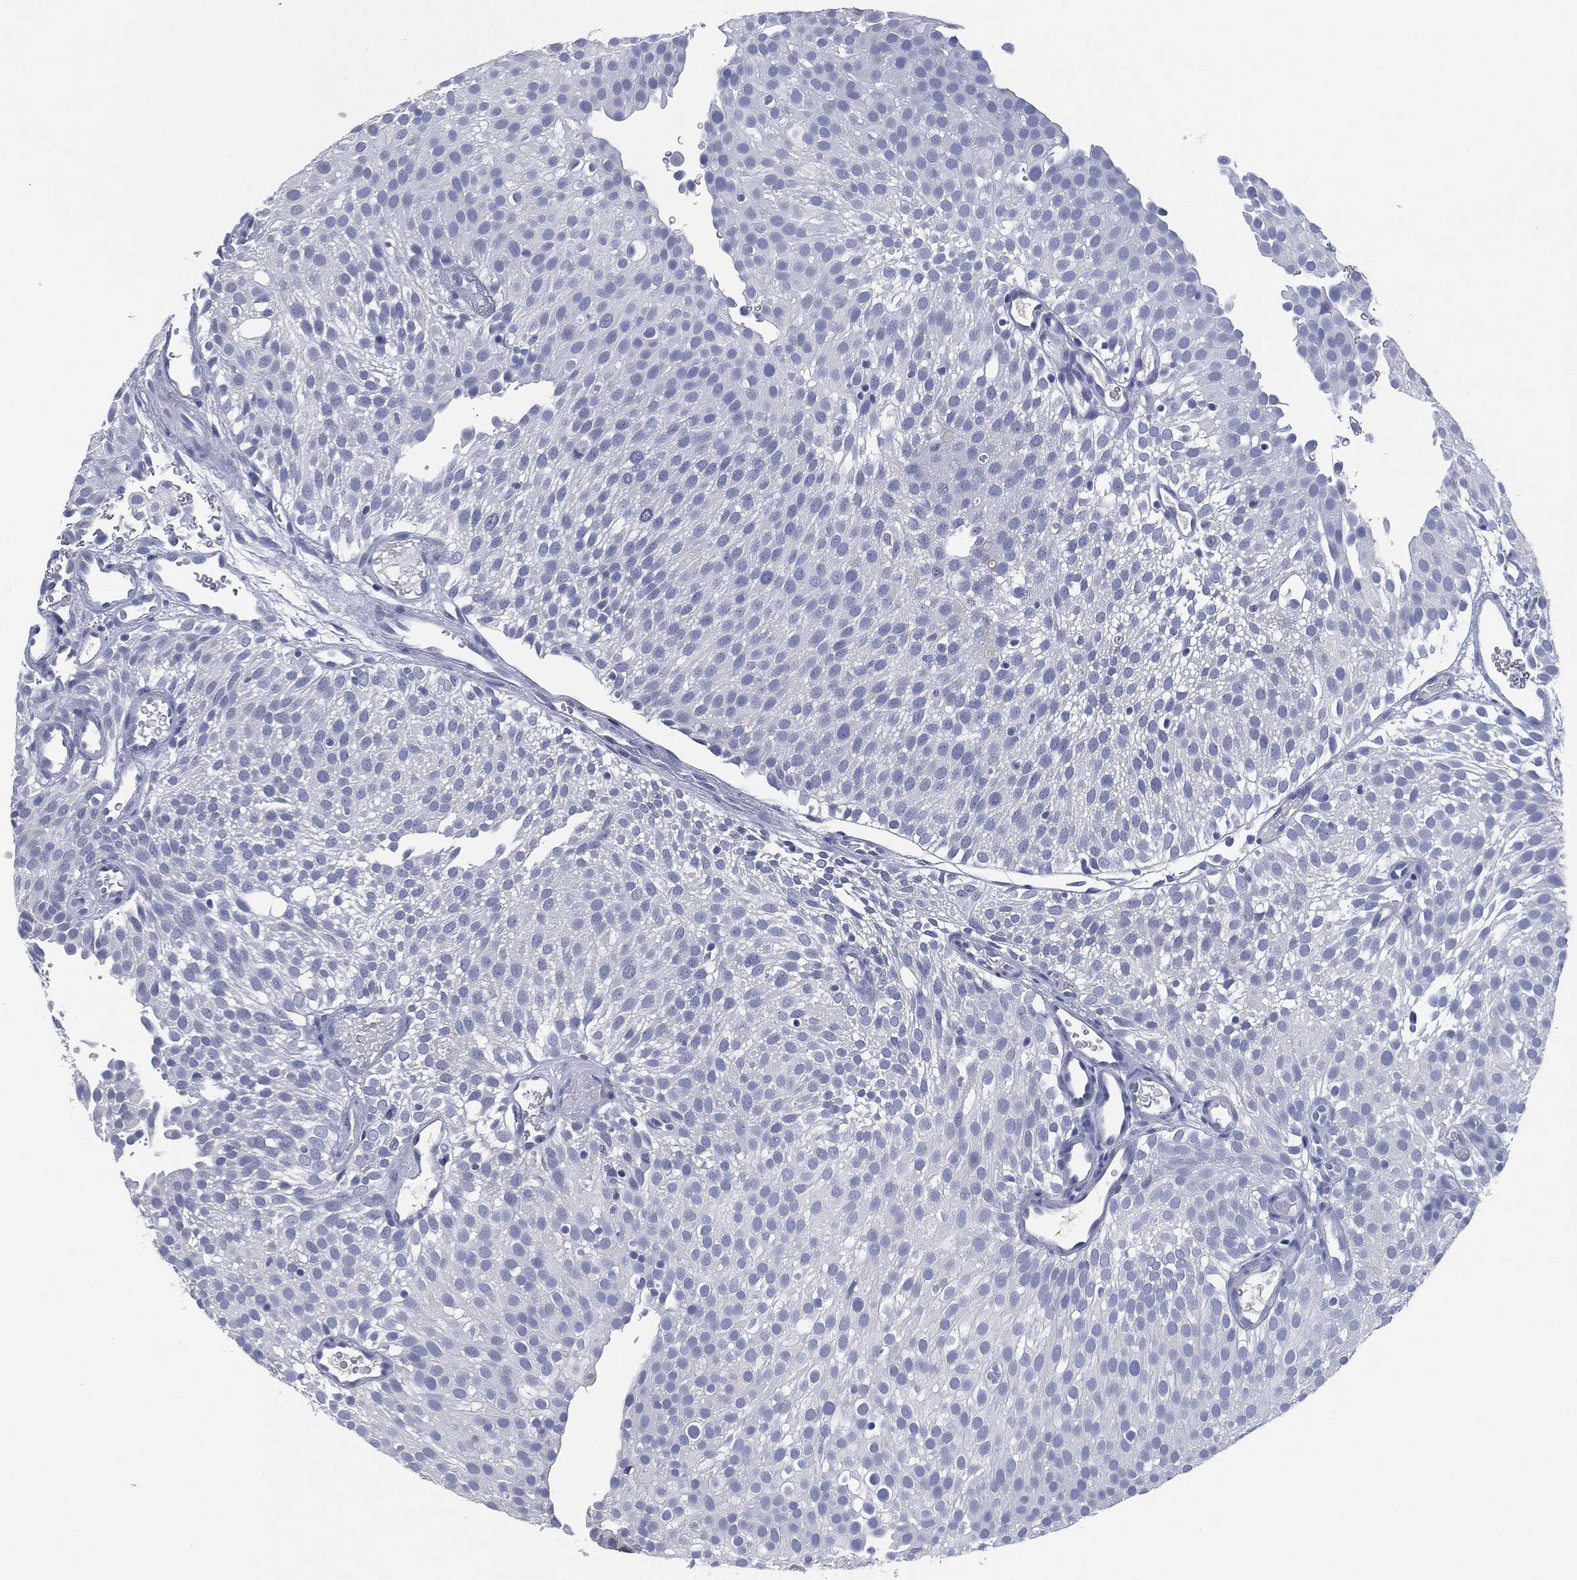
{"staining": {"intensity": "negative", "quantity": "none", "location": "none"}, "tissue": "urothelial cancer", "cell_type": "Tumor cells", "image_type": "cancer", "snomed": [{"axis": "morphology", "description": "Urothelial carcinoma, Low grade"}, {"axis": "topography", "description": "Urinary bladder"}], "caption": "This is a image of IHC staining of urothelial cancer, which shows no expression in tumor cells.", "gene": "MUC16", "patient": {"sex": "male", "age": 78}}